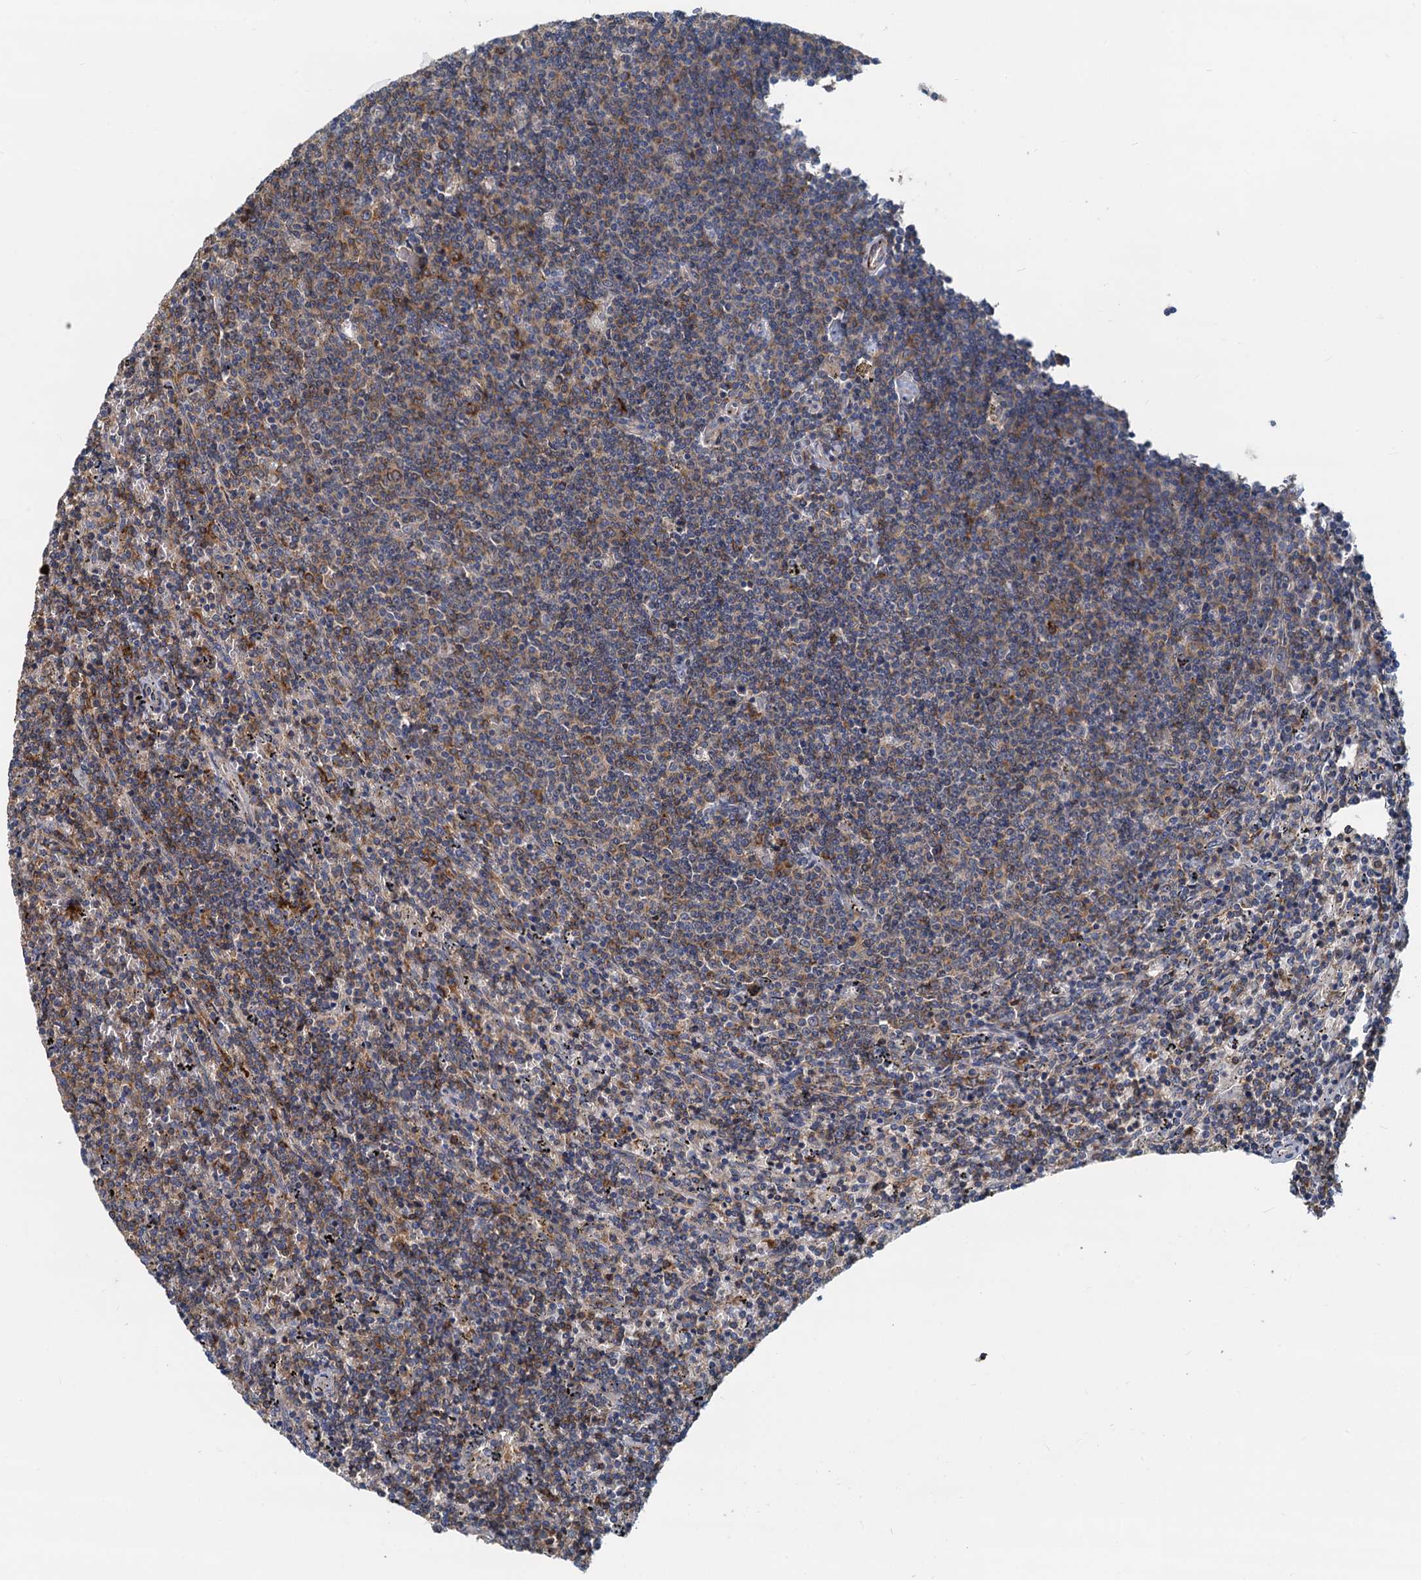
{"staining": {"intensity": "weak", "quantity": "25%-75%", "location": "cytoplasmic/membranous"}, "tissue": "lymphoma", "cell_type": "Tumor cells", "image_type": "cancer", "snomed": [{"axis": "morphology", "description": "Malignant lymphoma, non-Hodgkin's type, Low grade"}, {"axis": "topography", "description": "Spleen"}], "caption": "A brown stain highlights weak cytoplasmic/membranous staining of a protein in human low-grade malignant lymphoma, non-Hodgkin's type tumor cells.", "gene": "LNX2", "patient": {"sex": "female", "age": 50}}